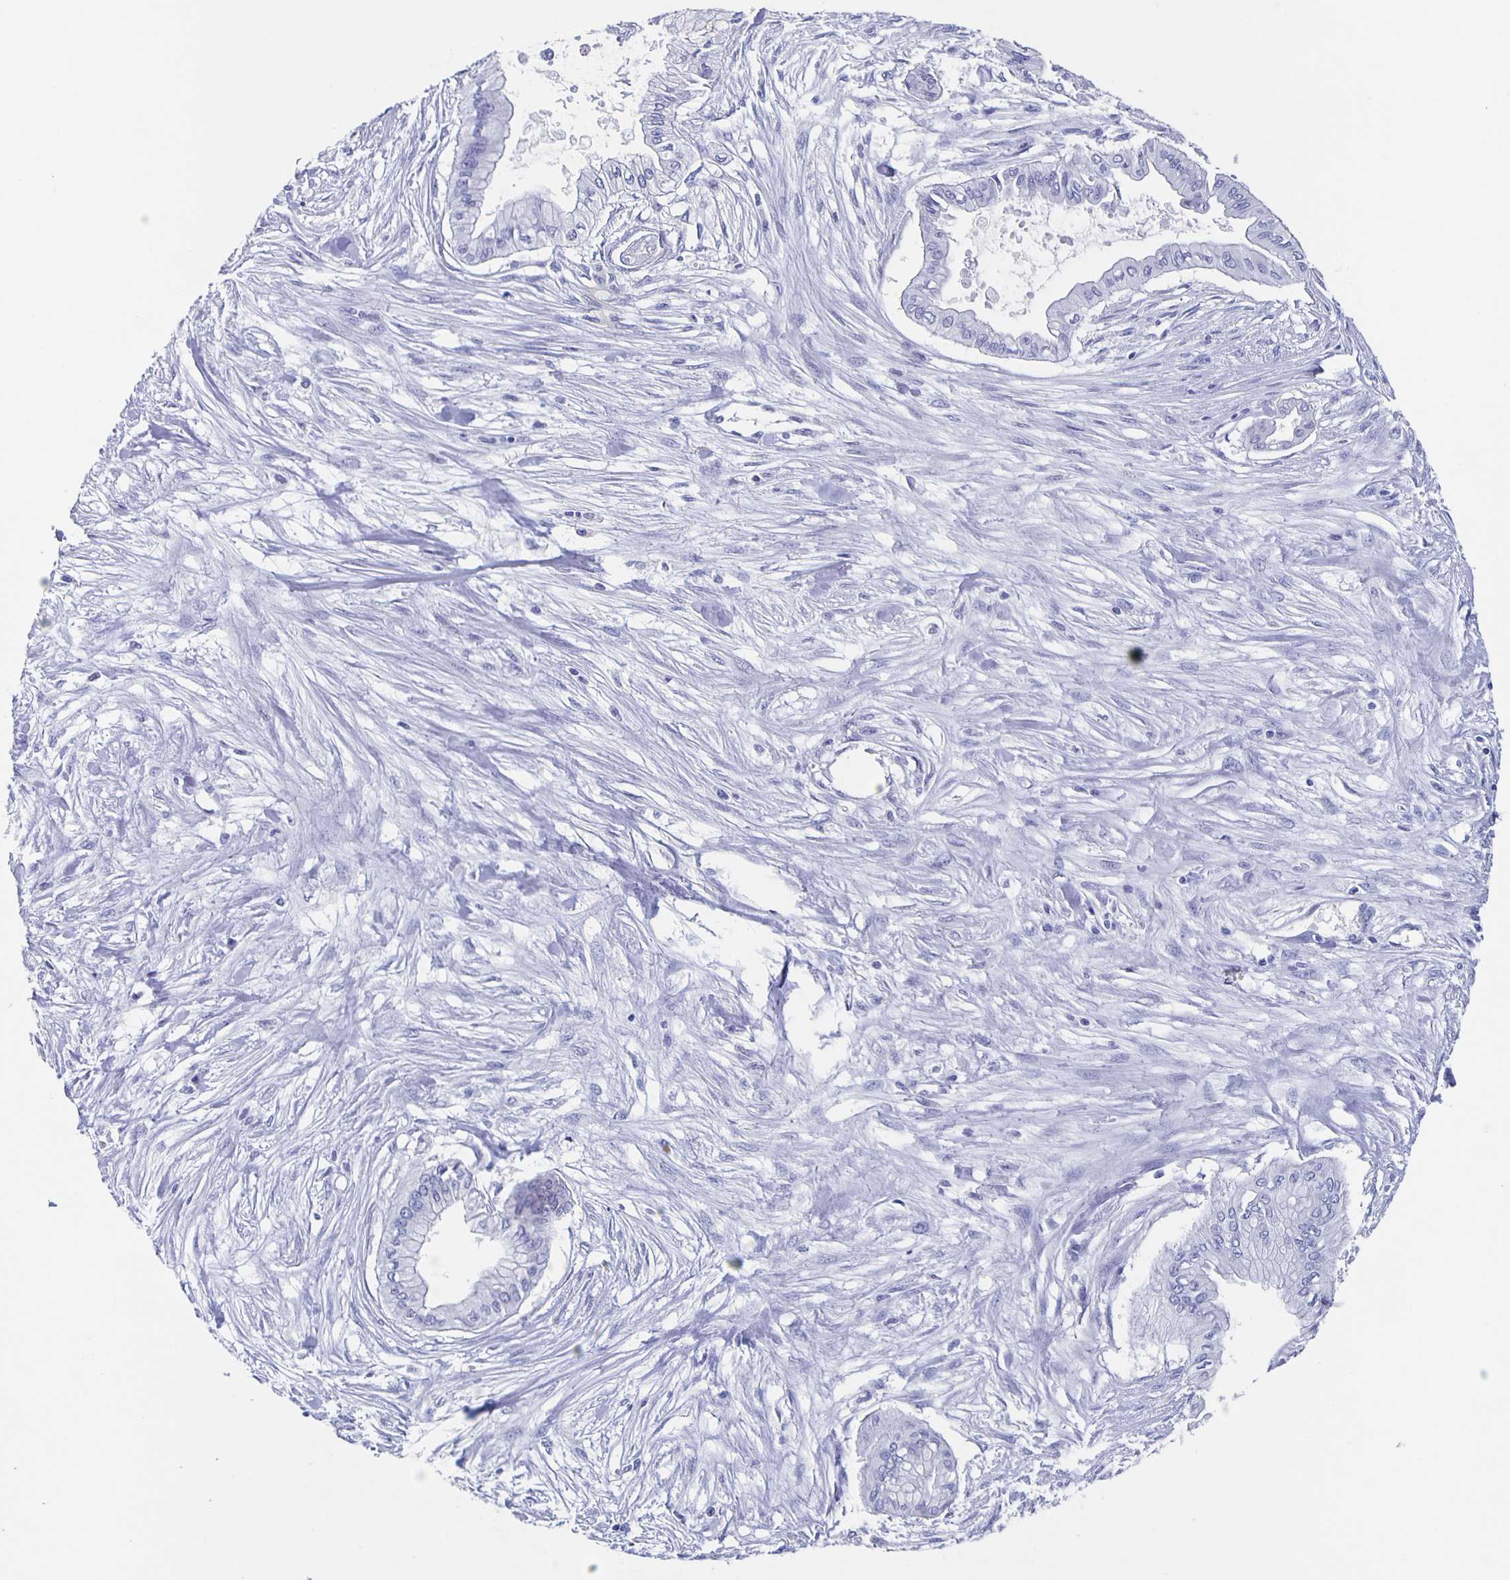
{"staining": {"intensity": "negative", "quantity": "none", "location": "none"}, "tissue": "pancreatic cancer", "cell_type": "Tumor cells", "image_type": "cancer", "snomed": [{"axis": "morphology", "description": "Adenocarcinoma, NOS"}, {"axis": "topography", "description": "Pancreas"}], "caption": "The micrograph reveals no significant staining in tumor cells of pancreatic cancer (adenocarcinoma).", "gene": "SLC34A2", "patient": {"sex": "female", "age": 68}}